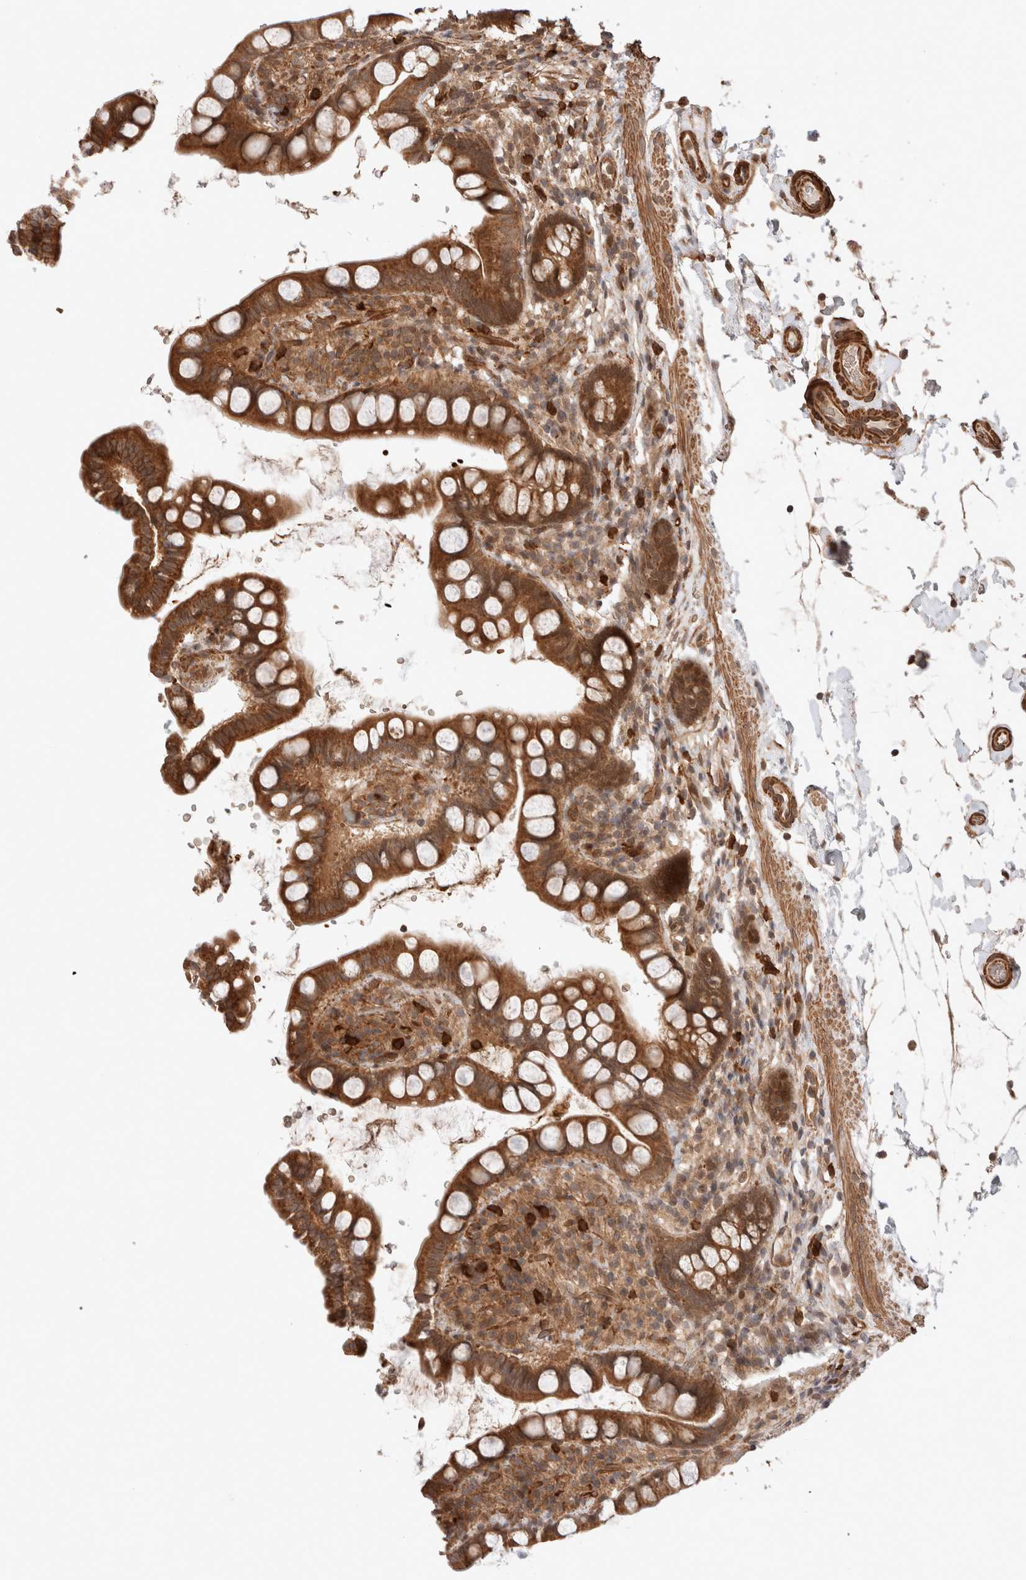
{"staining": {"intensity": "strong", "quantity": ">75%", "location": "cytoplasmic/membranous"}, "tissue": "small intestine", "cell_type": "Glandular cells", "image_type": "normal", "snomed": [{"axis": "morphology", "description": "Normal tissue, NOS"}, {"axis": "topography", "description": "Smooth muscle"}, {"axis": "topography", "description": "Small intestine"}], "caption": "Immunohistochemical staining of unremarkable small intestine demonstrates strong cytoplasmic/membranous protein positivity in approximately >75% of glandular cells.", "gene": "ZNF649", "patient": {"sex": "female", "age": 84}}